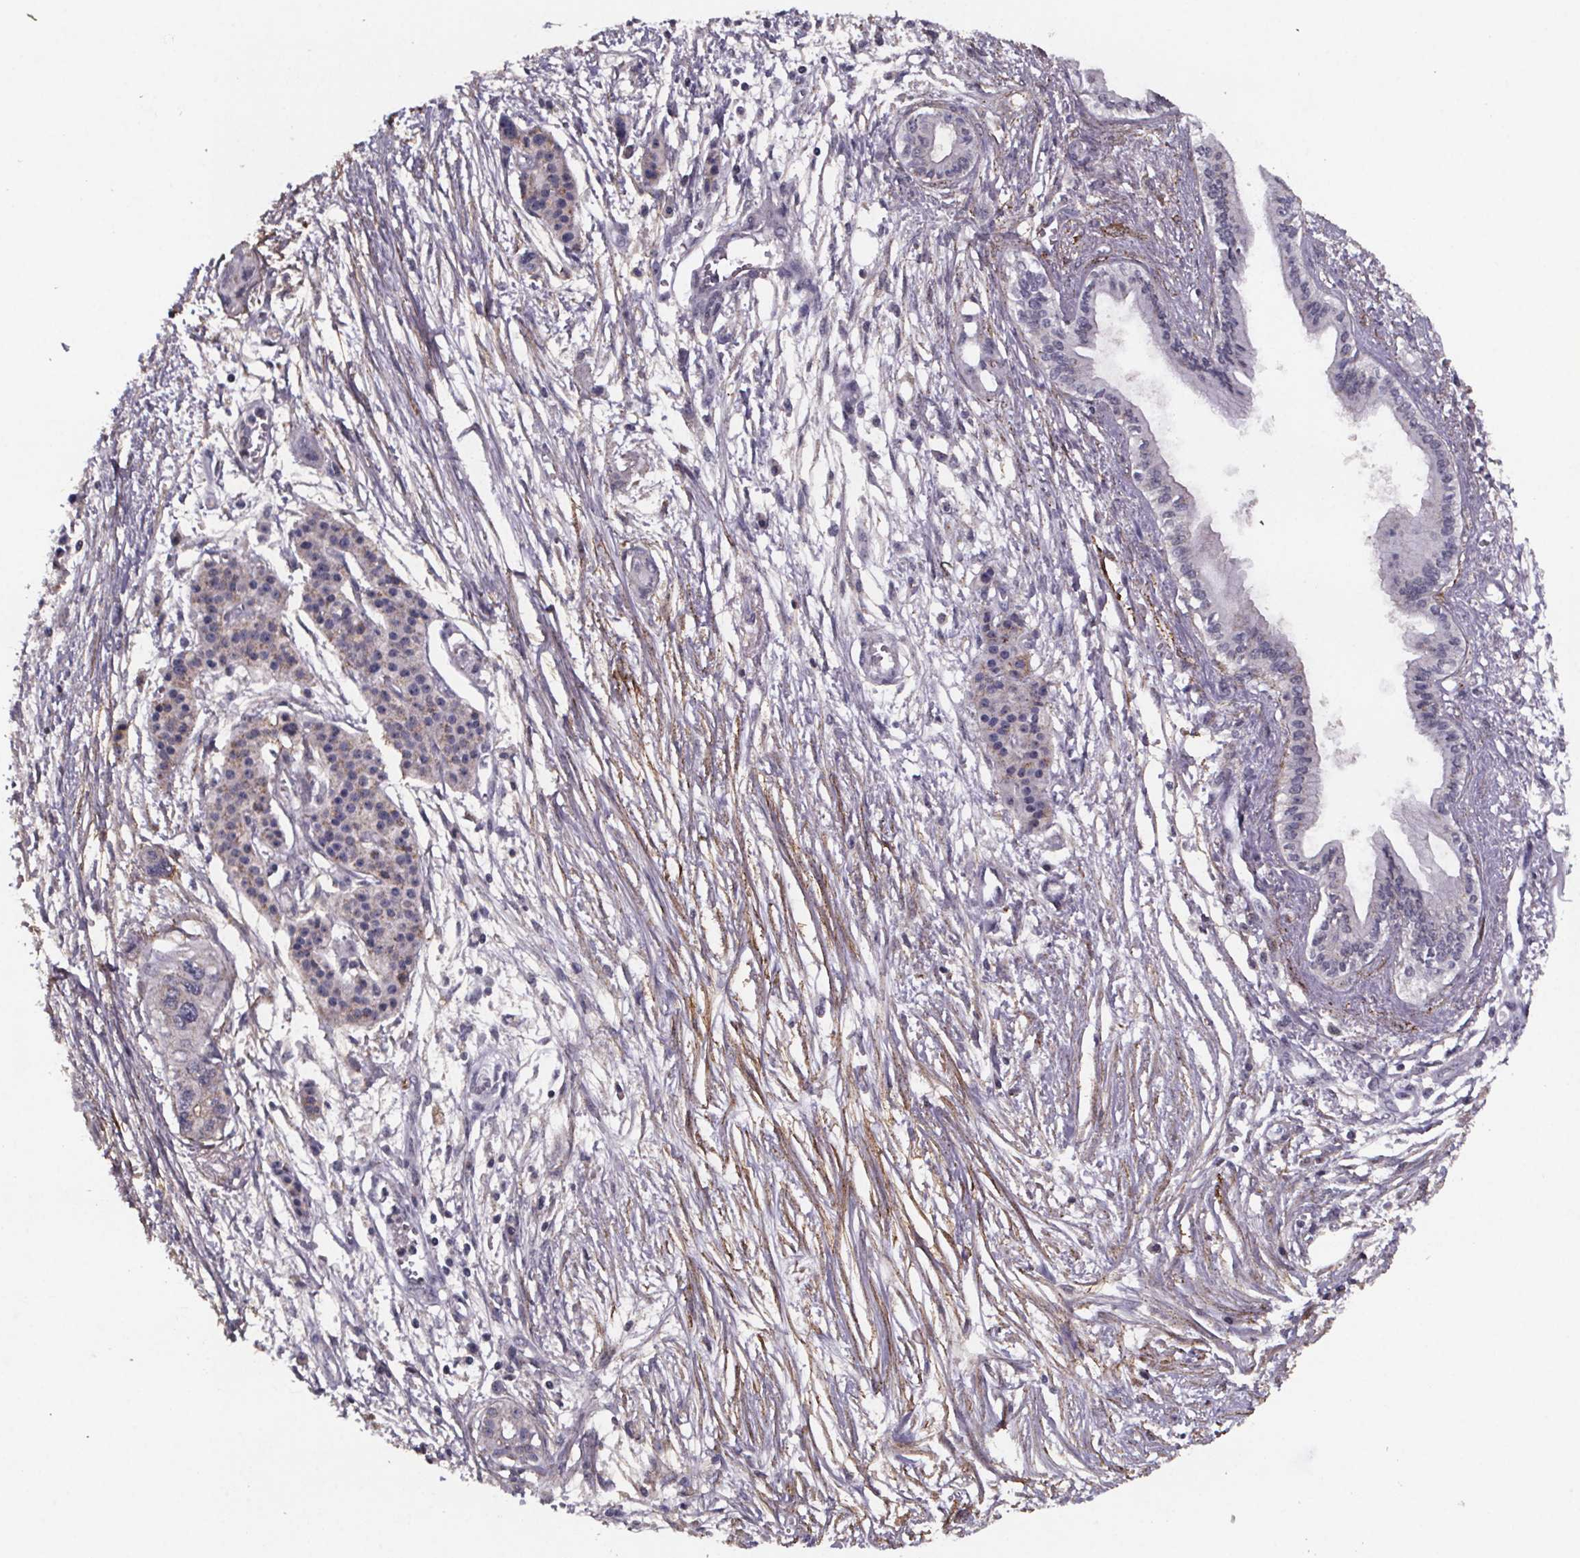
{"staining": {"intensity": "negative", "quantity": "none", "location": "none"}, "tissue": "pancreatic cancer", "cell_type": "Tumor cells", "image_type": "cancer", "snomed": [{"axis": "morphology", "description": "Adenocarcinoma, NOS"}, {"axis": "topography", "description": "Pancreas"}], "caption": "The histopathology image reveals no significant staining in tumor cells of adenocarcinoma (pancreatic).", "gene": "PALLD", "patient": {"sex": "female", "age": 76}}